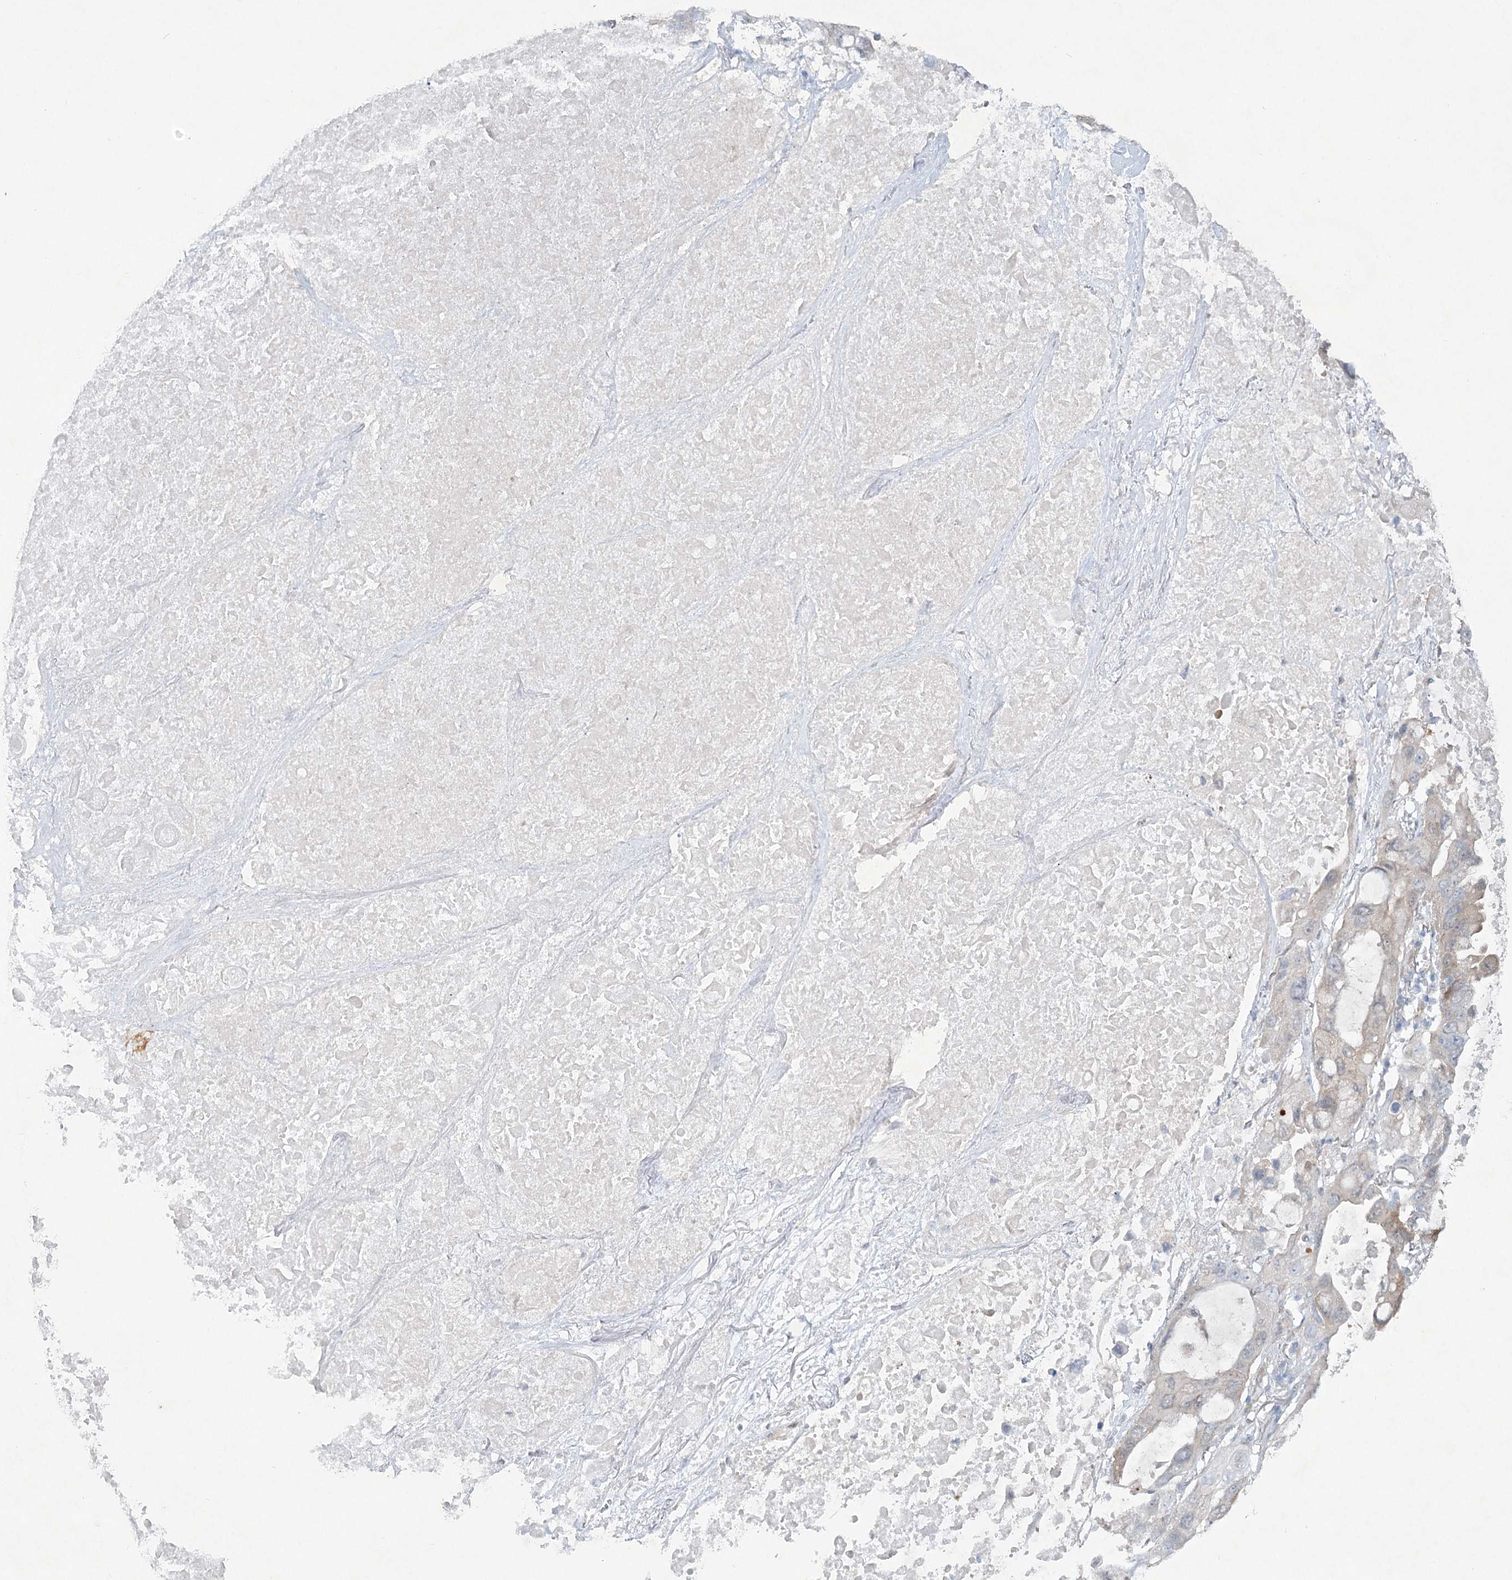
{"staining": {"intensity": "negative", "quantity": "none", "location": "none"}, "tissue": "lung cancer", "cell_type": "Tumor cells", "image_type": "cancer", "snomed": [{"axis": "morphology", "description": "Squamous cell carcinoma, NOS"}, {"axis": "topography", "description": "Lung"}], "caption": "Tumor cells are negative for protein expression in human lung squamous cell carcinoma.", "gene": "AAMDC", "patient": {"sex": "female", "age": 73}}